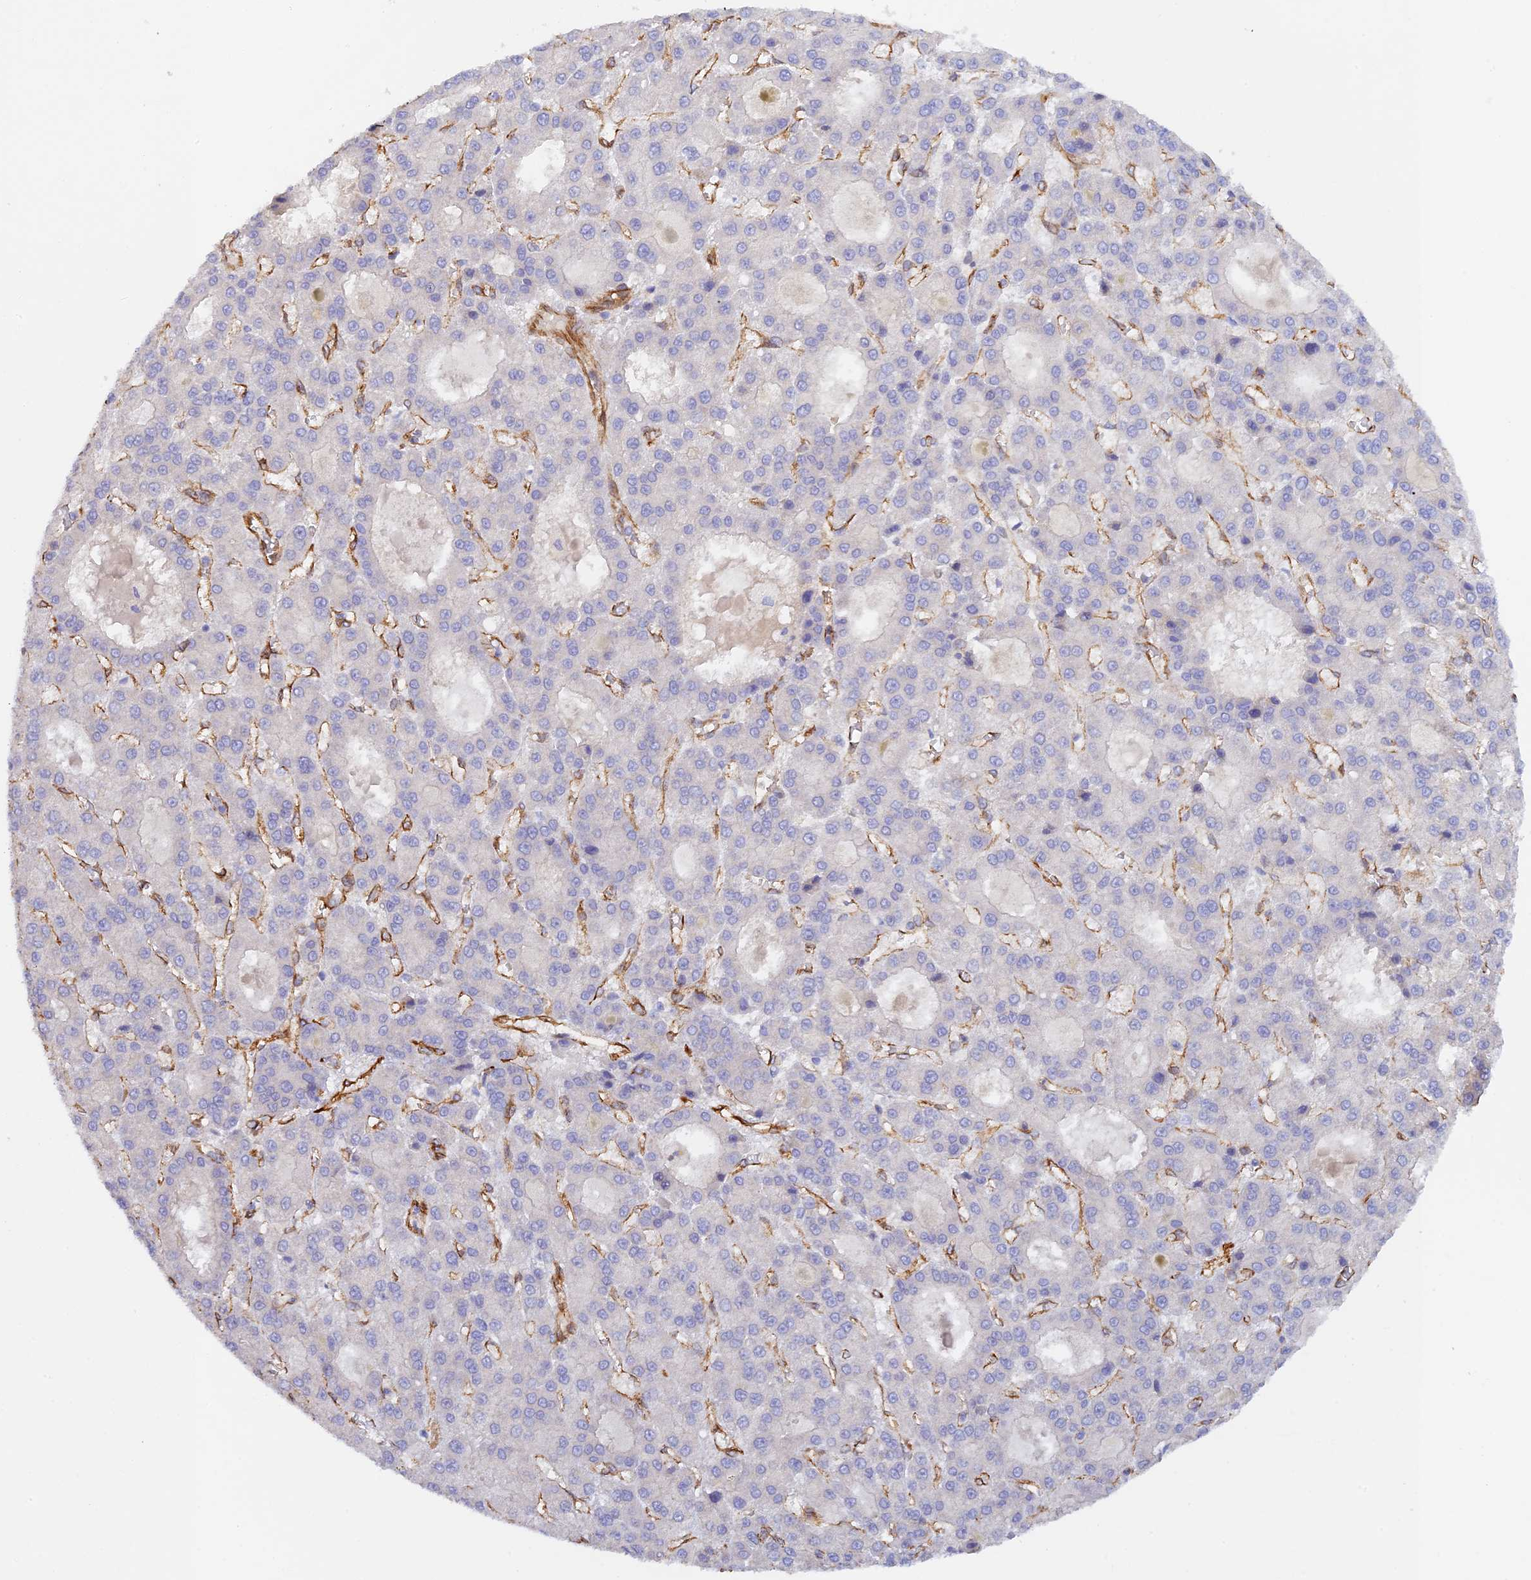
{"staining": {"intensity": "negative", "quantity": "none", "location": "none"}, "tissue": "liver cancer", "cell_type": "Tumor cells", "image_type": "cancer", "snomed": [{"axis": "morphology", "description": "Carcinoma, Hepatocellular, NOS"}, {"axis": "topography", "description": "Liver"}], "caption": "Micrograph shows no protein positivity in tumor cells of liver cancer tissue.", "gene": "MYO9A", "patient": {"sex": "male", "age": 70}}